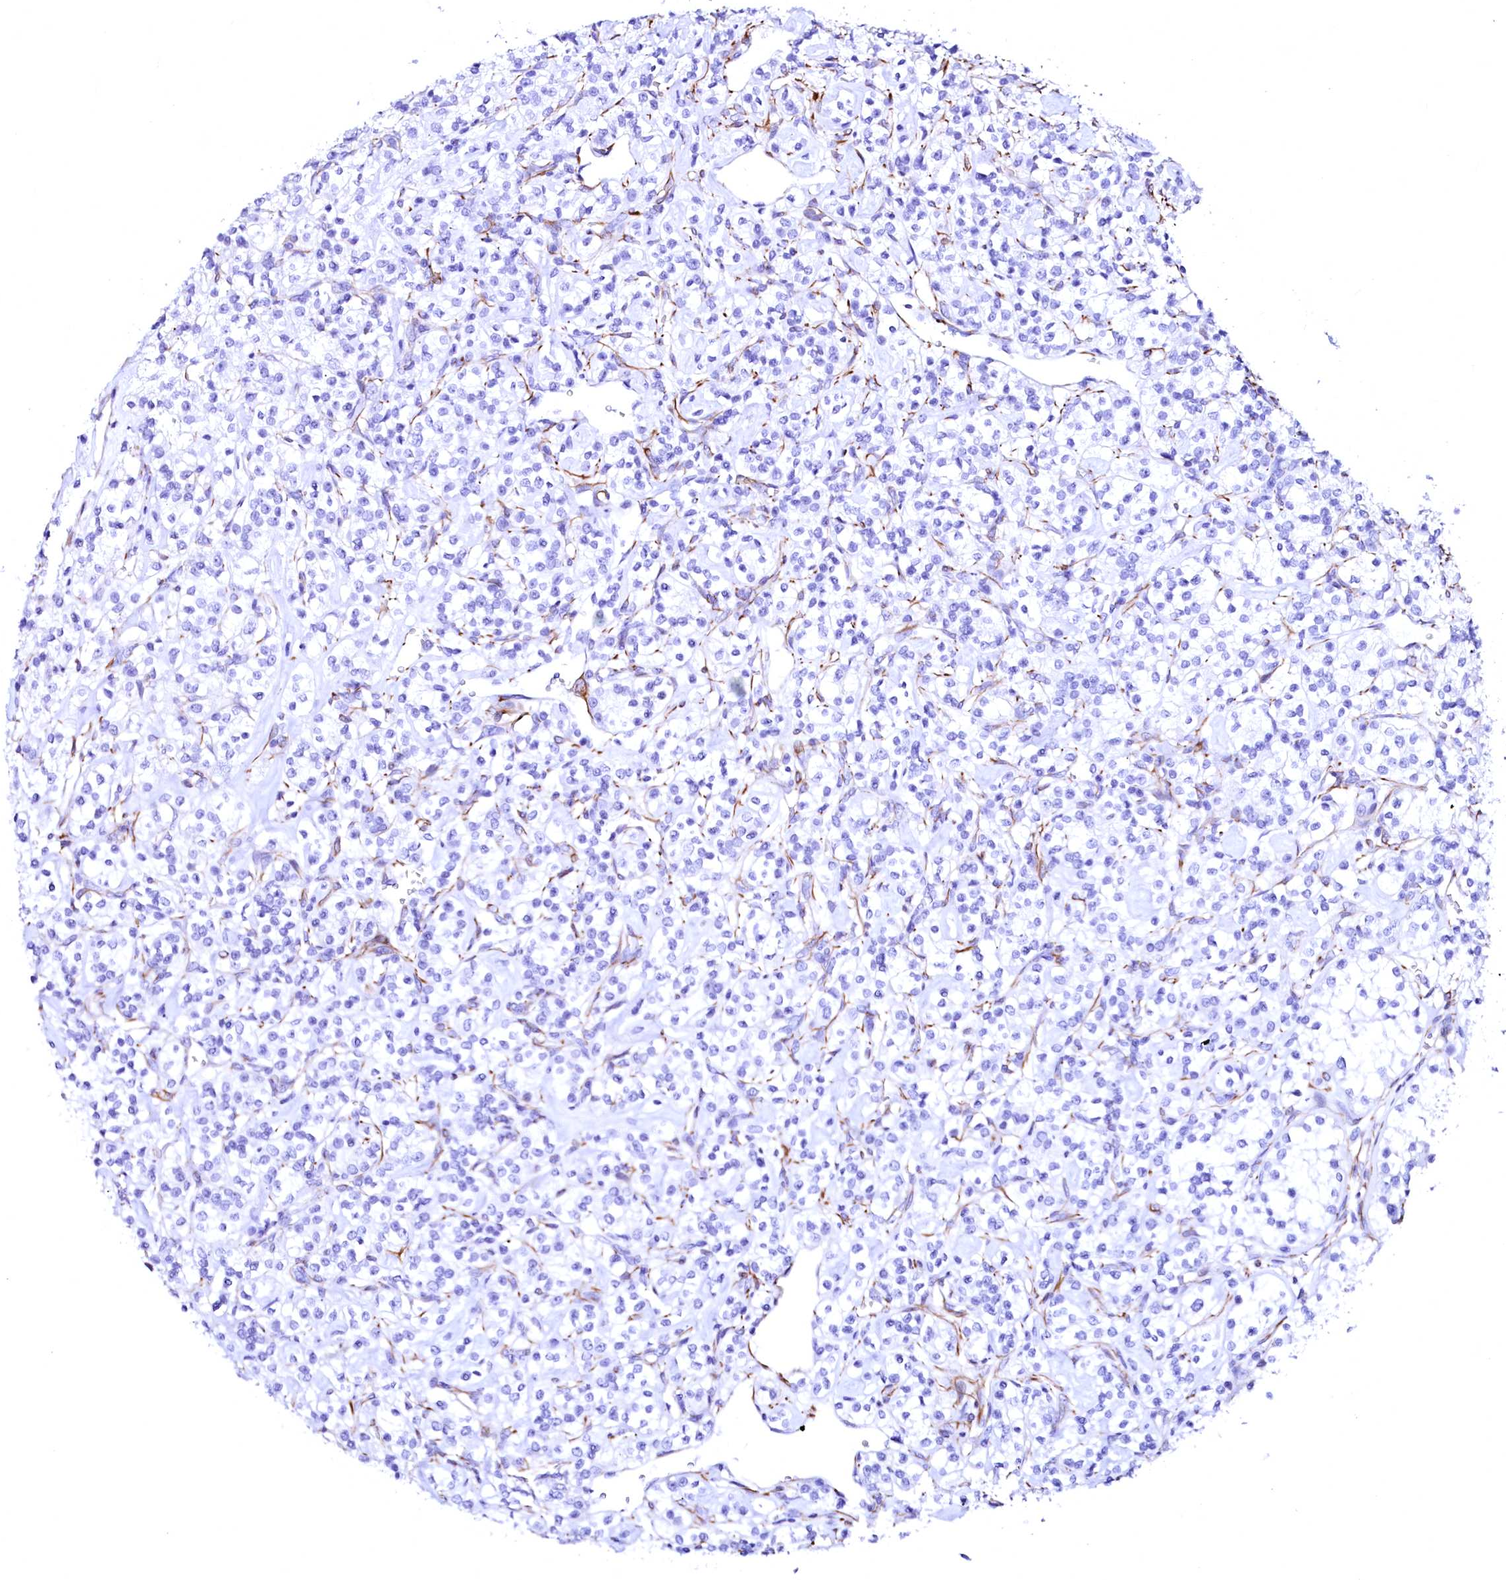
{"staining": {"intensity": "negative", "quantity": "none", "location": "none"}, "tissue": "renal cancer", "cell_type": "Tumor cells", "image_type": "cancer", "snomed": [{"axis": "morphology", "description": "Adenocarcinoma, NOS"}, {"axis": "topography", "description": "Kidney"}], "caption": "Immunohistochemical staining of renal adenocarcinoma shows no significant staining in tumor cells.", "gene": "SFR1", "patient": {"sex": "male", "age": 77}}